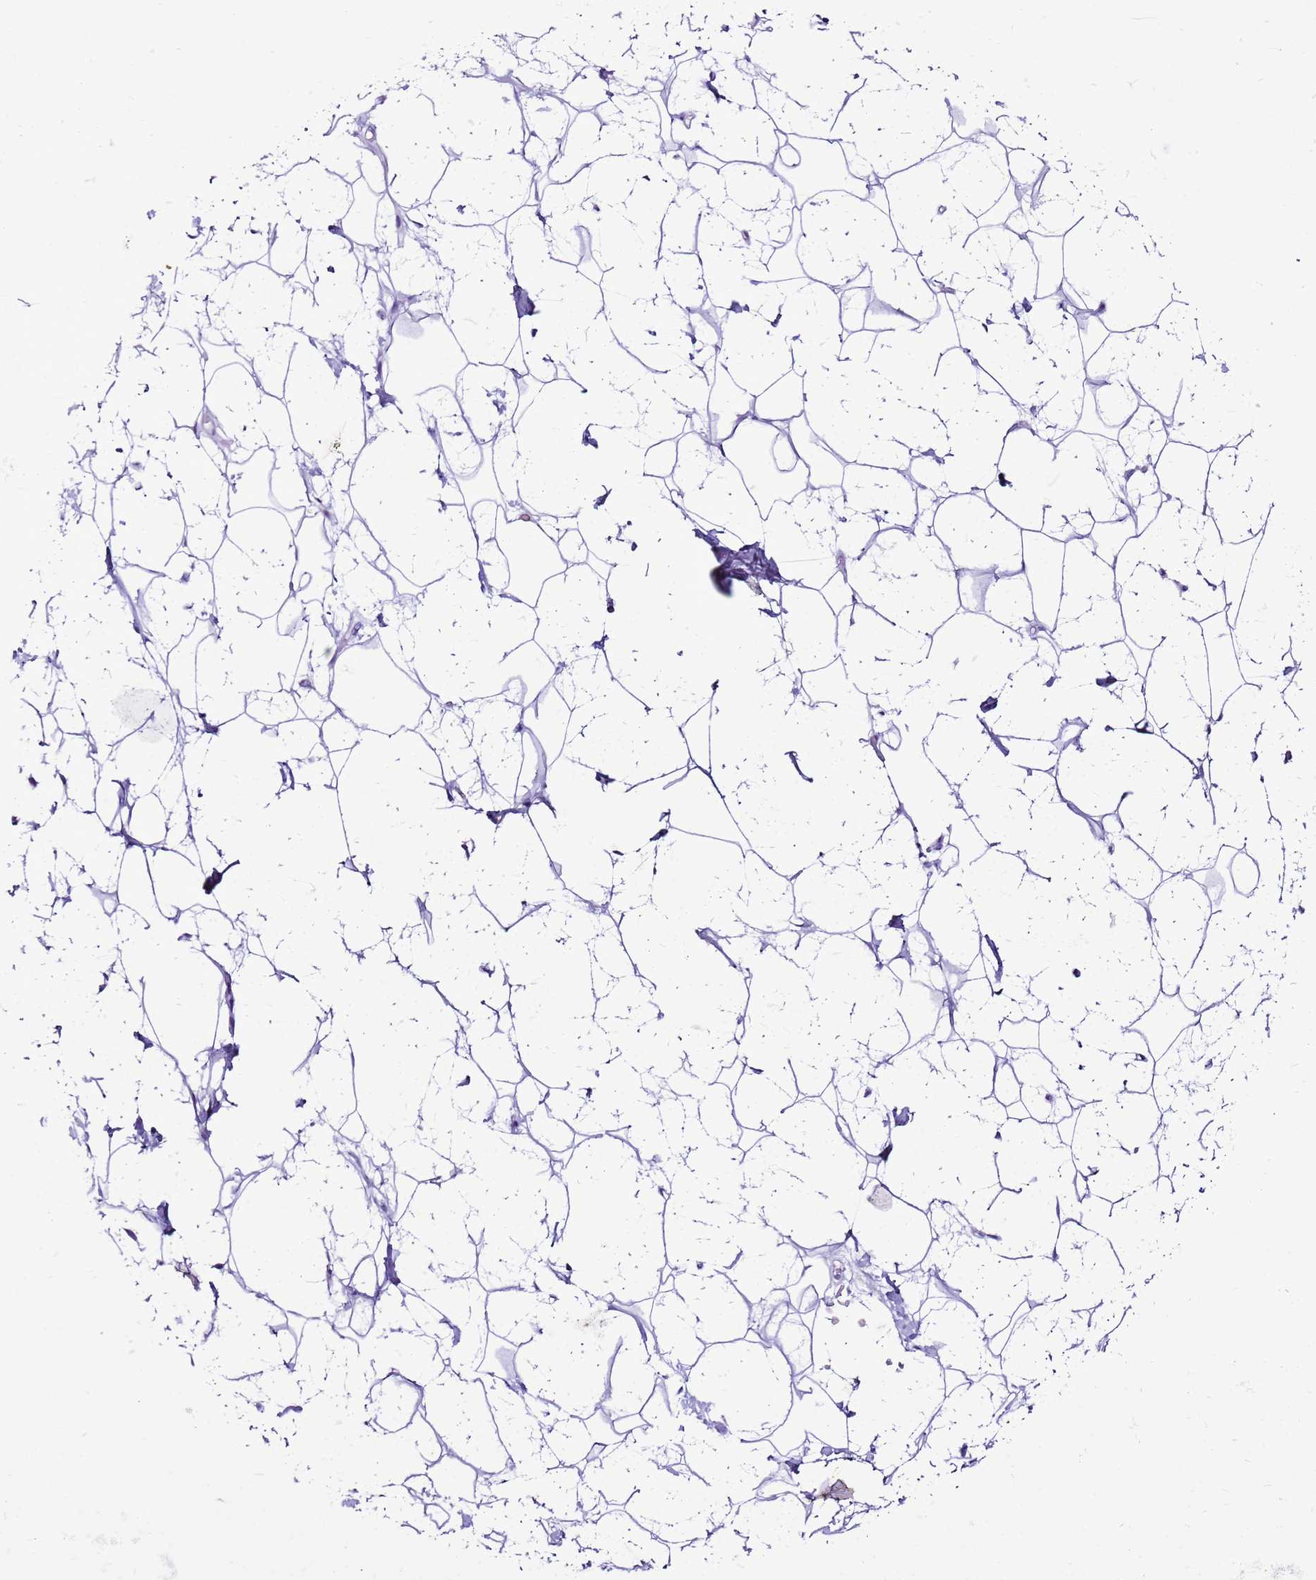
{"staining": {"intensity": "negative", "quantity": "none", "location": "none"}, "tissue": "adipose tissue", "cell_type": "Adipocytes", "image_type": "normal", "snomed": [{"axis": "morphology", "description": "Normal tissue, NOS"}, {"axis": "topography", "description": "Breast"}], "caption": "This is an immunohistochemistry (IHC) micrograph of unremarkable human adipose tissue. There is no positivity in adipocytes.", "gene": "SPC25", "patient": {"sex": "female", "age": 26}}